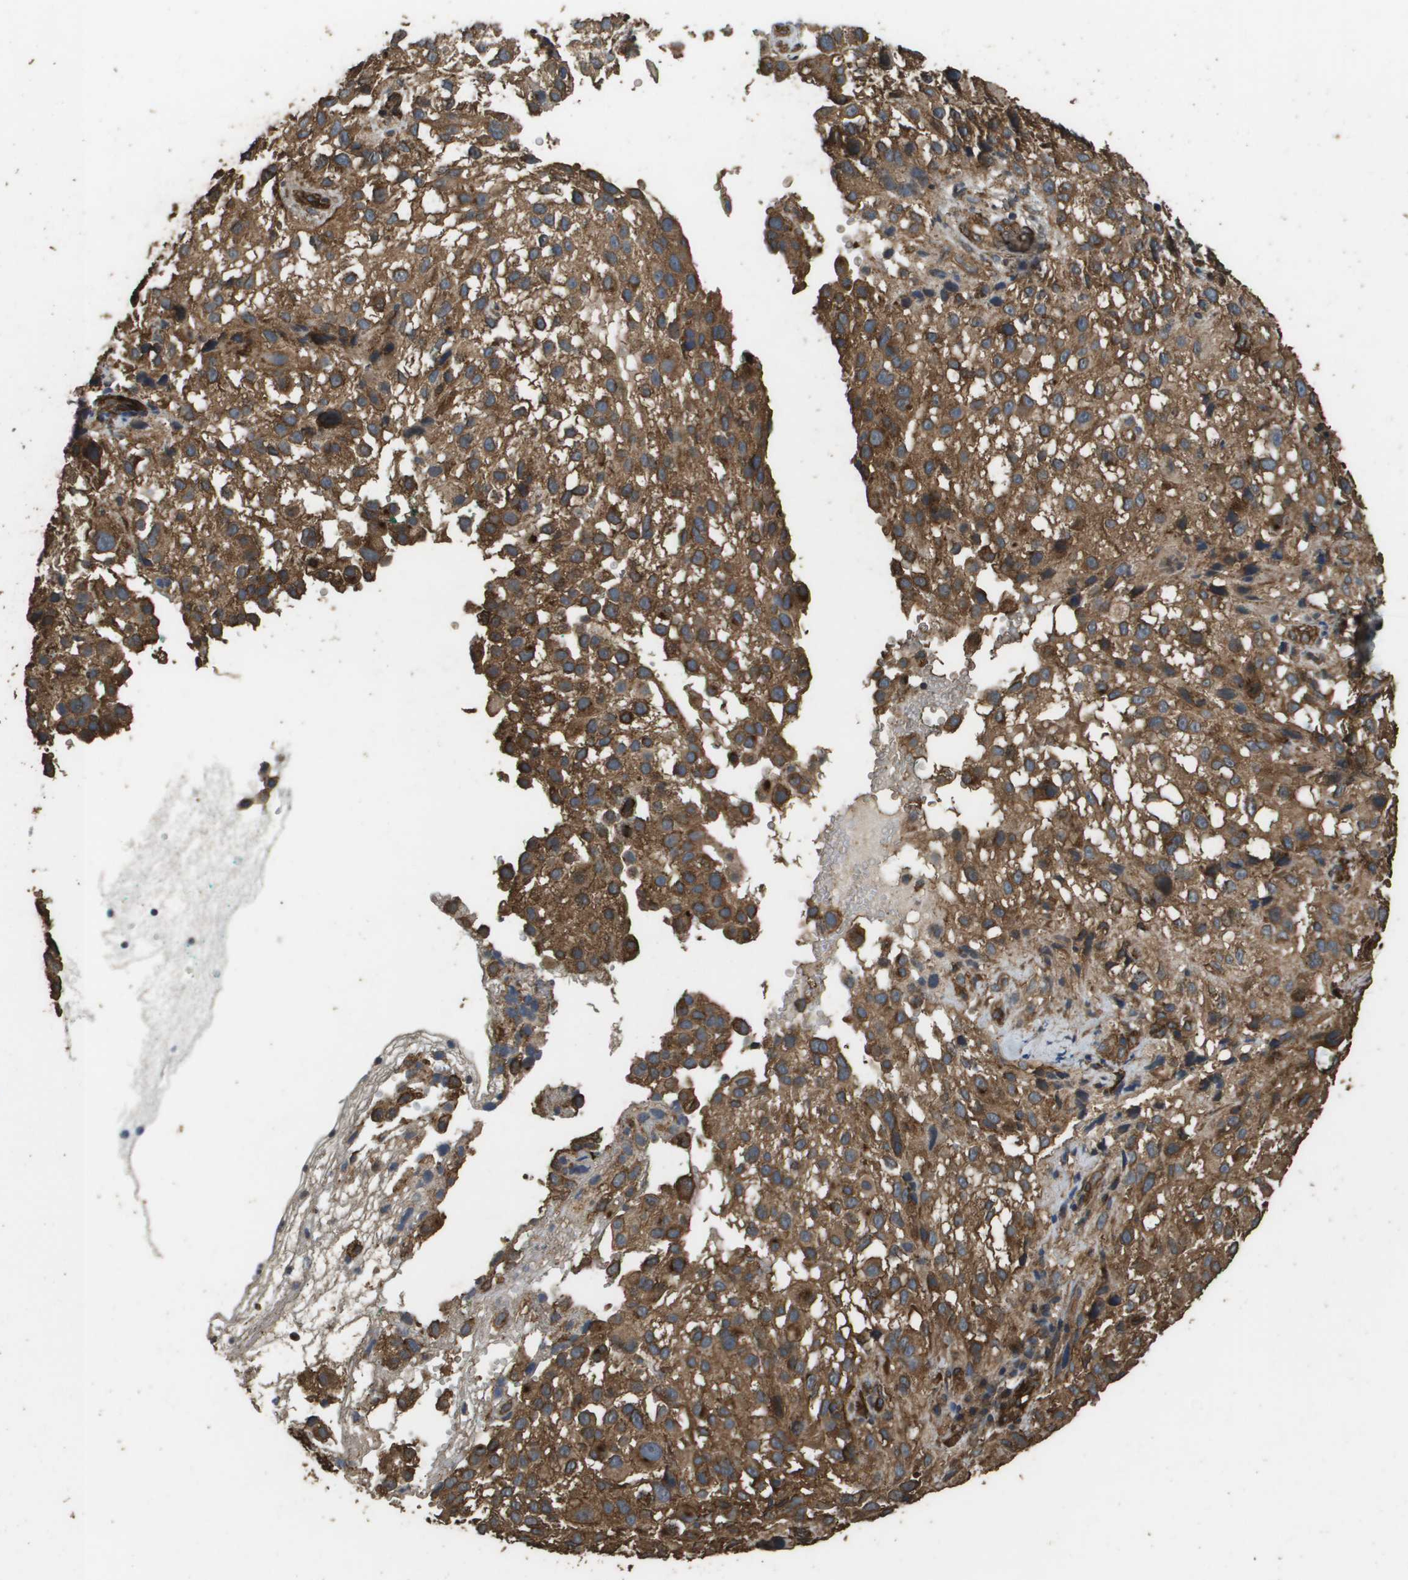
{"staining": {"intensity": "moderate", "quantity": ">75%", "location": "cytoplasmic/membranous"}, "tissue": "melanoma", "cell_type": "Tumor cells", "image_type": "cancer", "snomed": [{"axis": "morphology", "description": "Necrosis, NOS"}, {"axis": "morphology", "description": "Malignant melanoma, NOS"}, {"axis": "topography", "description": "Skin"}], "caption": "DAB immunohistochemical staining of human malignant melanoma demonstrates moderate cytoplasmic/membranous protein expression in approximately >75% of tumor cells.", "gene": "AAMP", "patient": {"sex": "female", "age": 87}}